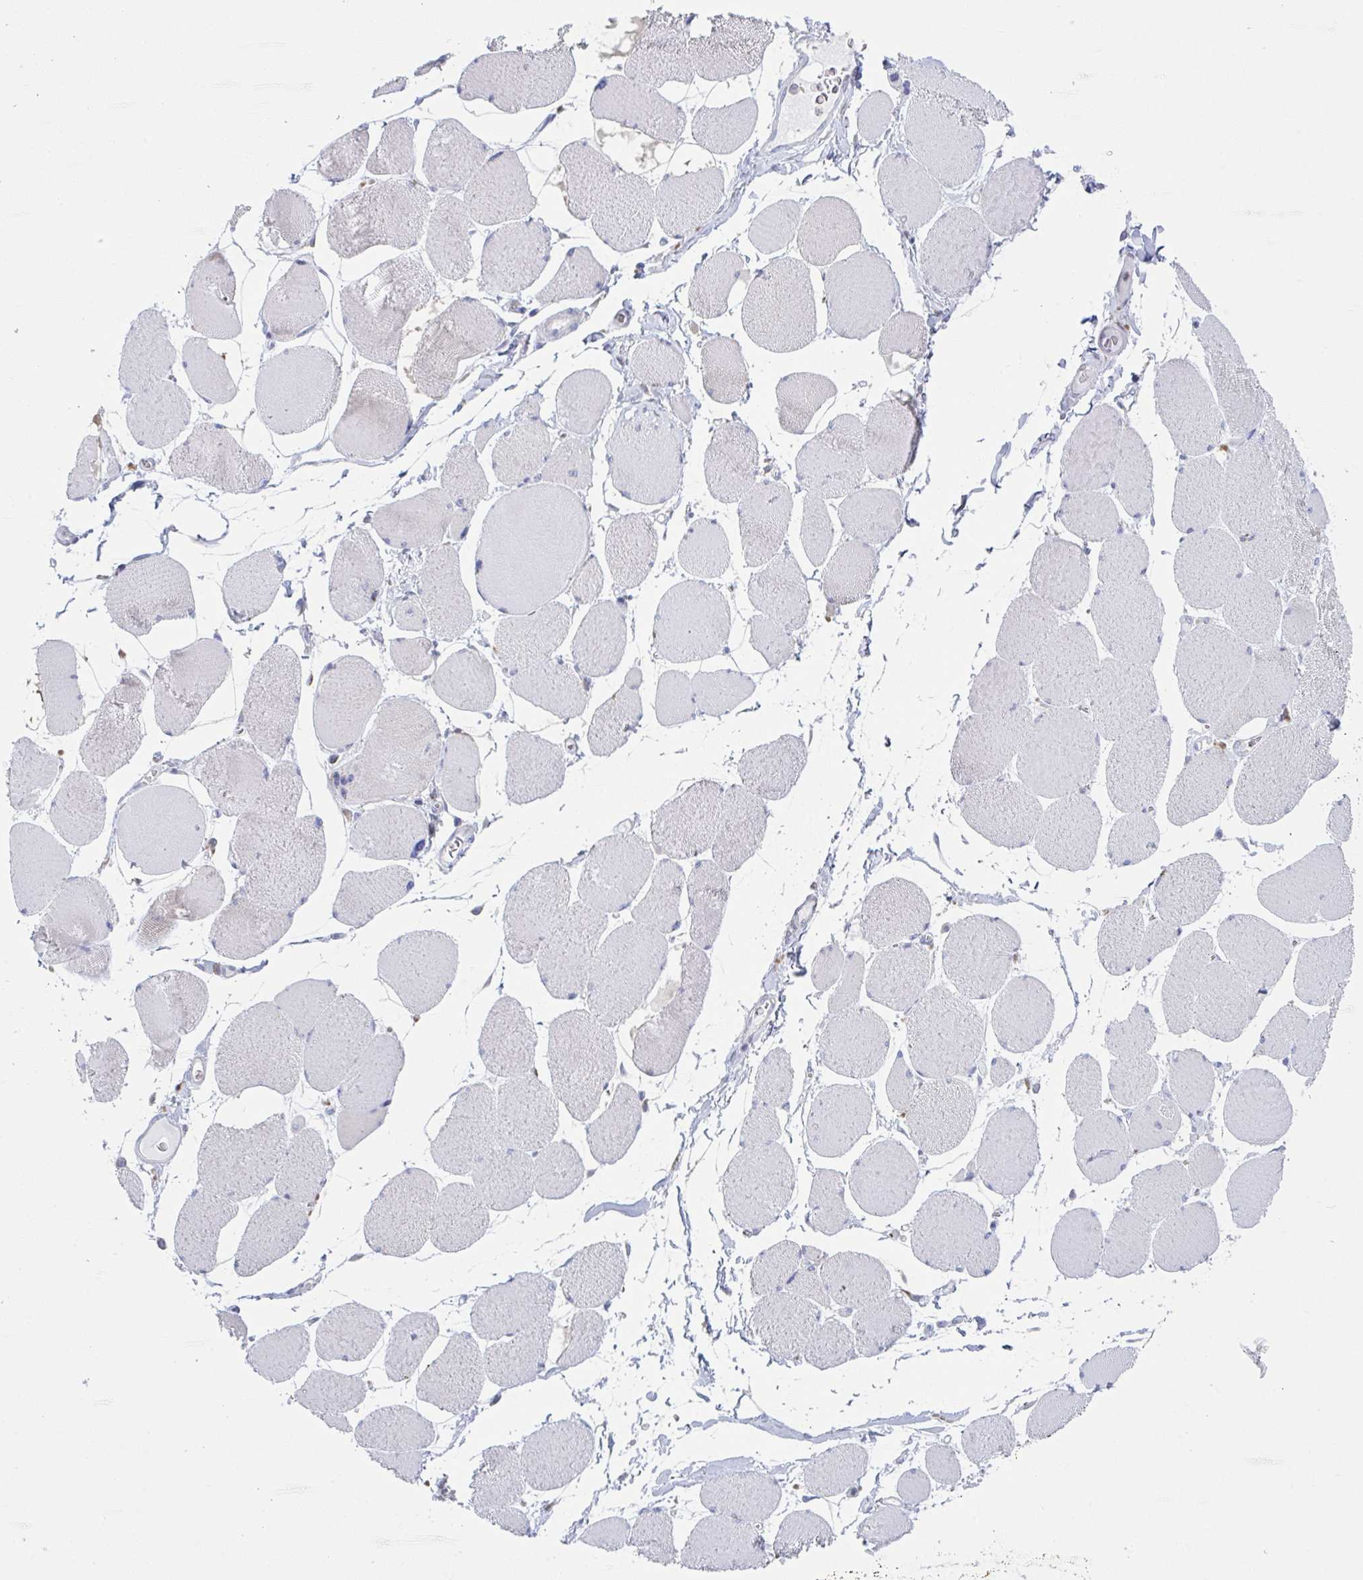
{"staining": {"intensity": "negative", "quantity": "none", "location": "none"}, "tissue": "skeletal muscle", "cell_type": "Myocytes", "image_type": "normal", "snomed": [{"axis": "morphology", "description": "Normal tissue, NOS"}, {"axis": "topography", "description": "Skeletal muscle"}], "caption": "This image is of unremarkable skeletal muscle stained with immunohistochemistry to label a protein in brown with the nuclei are counter-stained blue. There is no expression in myocytes.", "gene": "NIPSNAP1", "patient": {"sex": "female", "age": 75}}